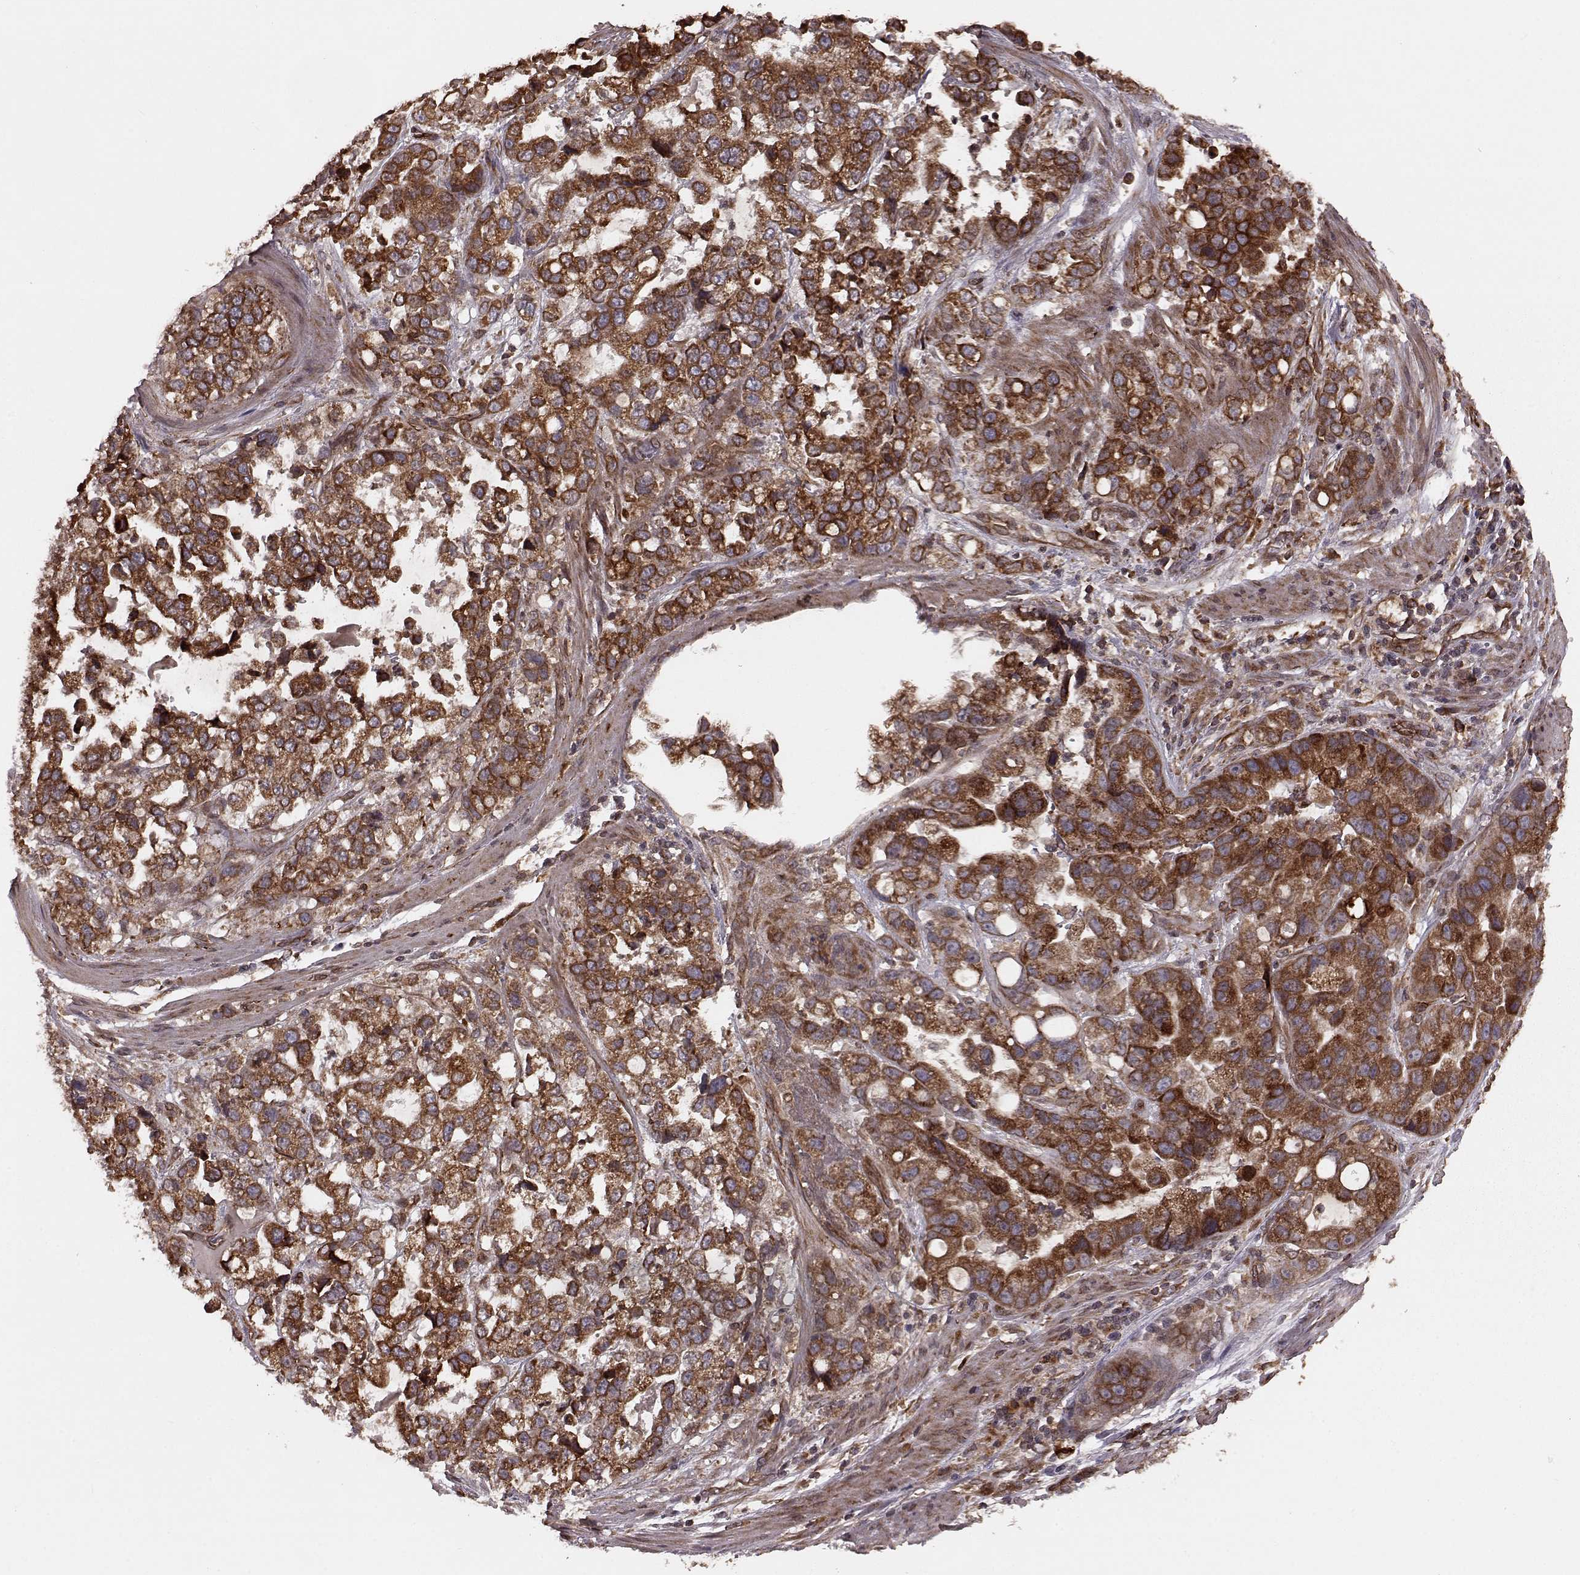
{"staining": {"intensity": "strong", "quantity": ">75%", "location": "cytoplasmic/membranous"}, "tissue": "stomach cancer", "cell_type": "Tumor cells", "image_type": "cancer", "snomed": [{"axis": "morphology", "description": "Adenocarcinoma, NOS"}, {"axis": "topography", "description": "Stomach"}], "caption": "Immunohistochemical staining of human stomach adenocarcinoma displays high levels of strong cytoplasmic/membranous protein positivity in approximately >75% of tumor cells.", "gene": "AGPAT1", "patient": {"sex": "male", "age": 59}}